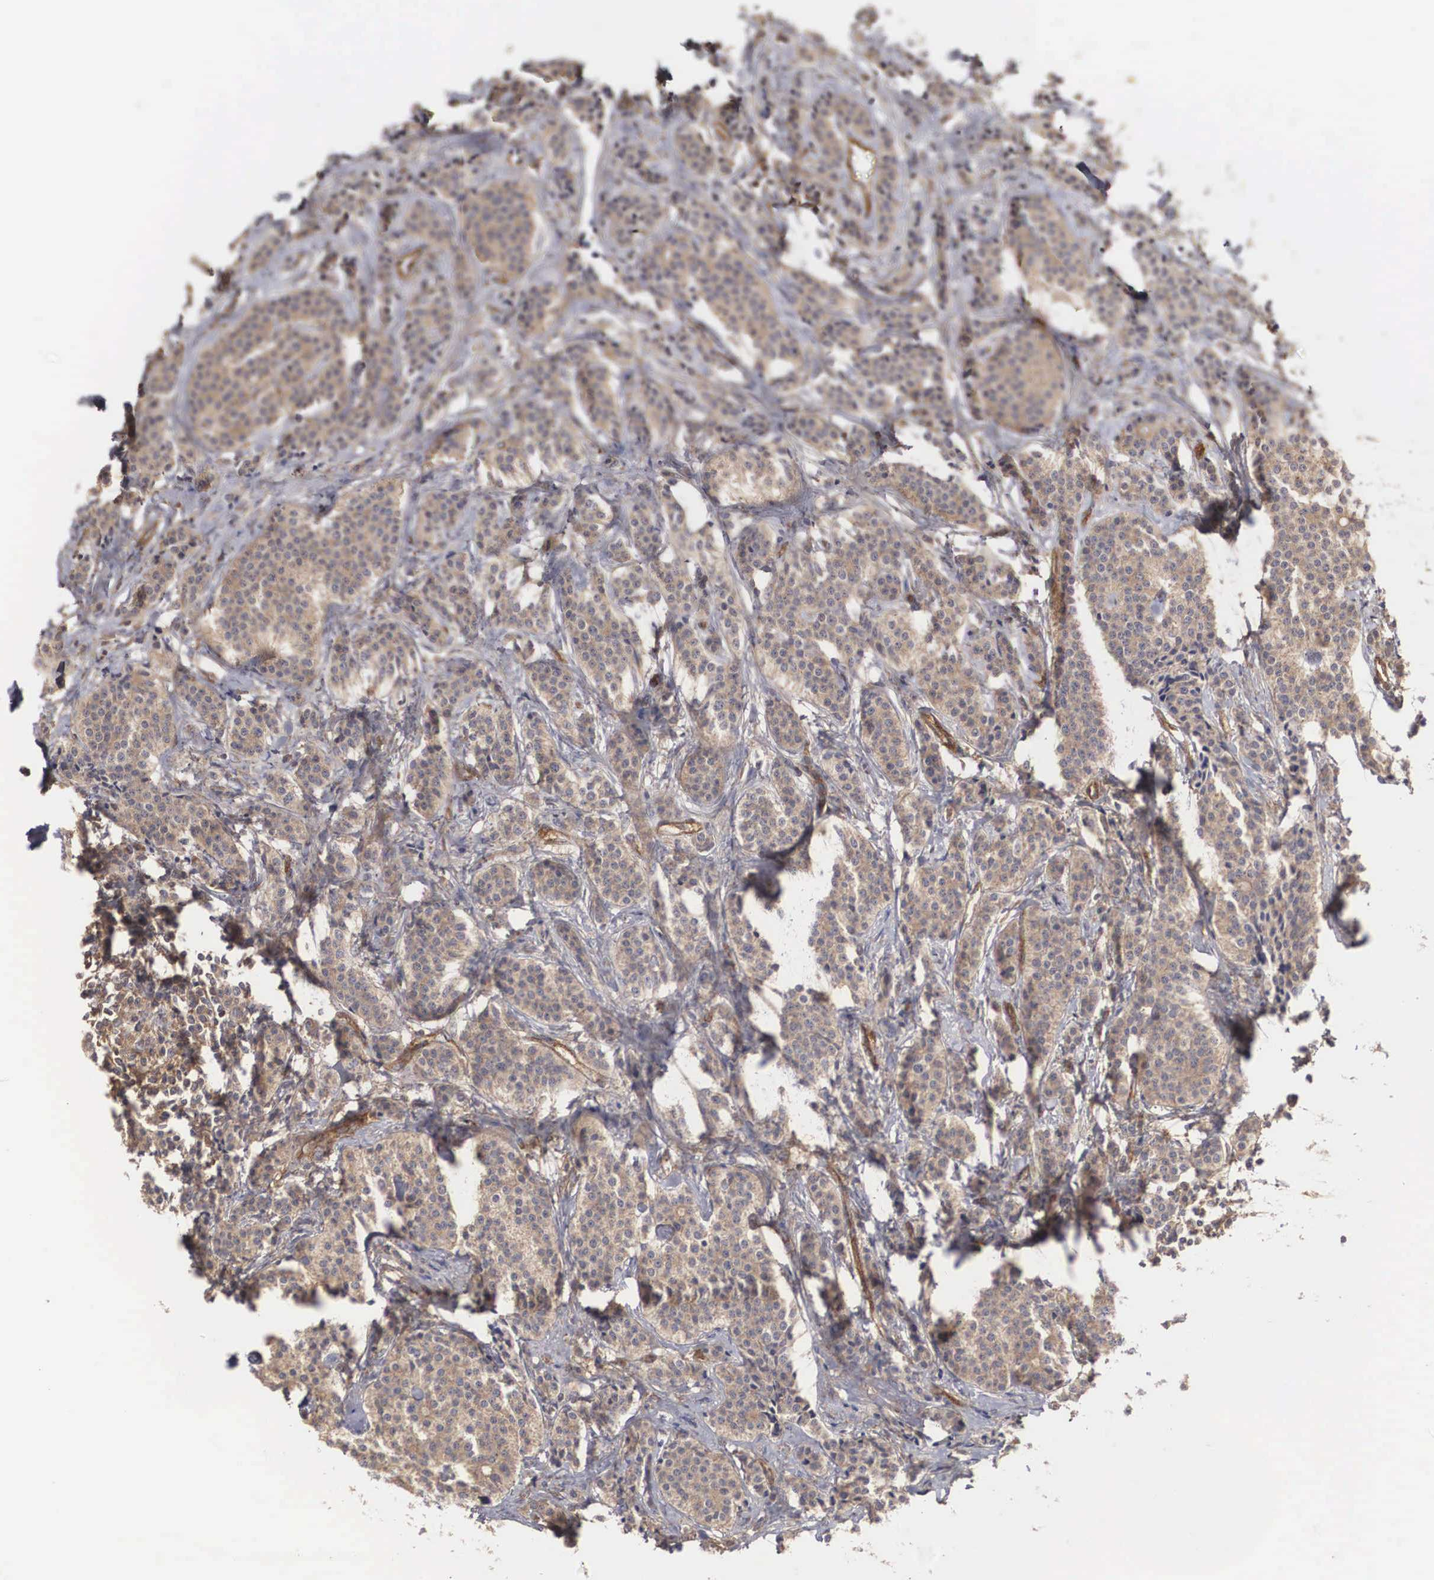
{"staining": {"intensity": "weak", "quantity": ">75%", "location": "cytoplasmic/membranous"}, "tissue": "carcinoid", "cell_type": "Tumor cells", "image_type": "cancer", "snomed": [{"axis": "morphology", "description": "Carcinoid, malignant, NOS"}, {"axis": "topography", "description": "Small intestine"}], "caption": "This is an image of IHC staining of carcinoid, which shows weak expression in the cytoplasmic/membranous of tumor cells.", "gene": "ARMCX4", "patient": {"sex": "male", "age": 63}}